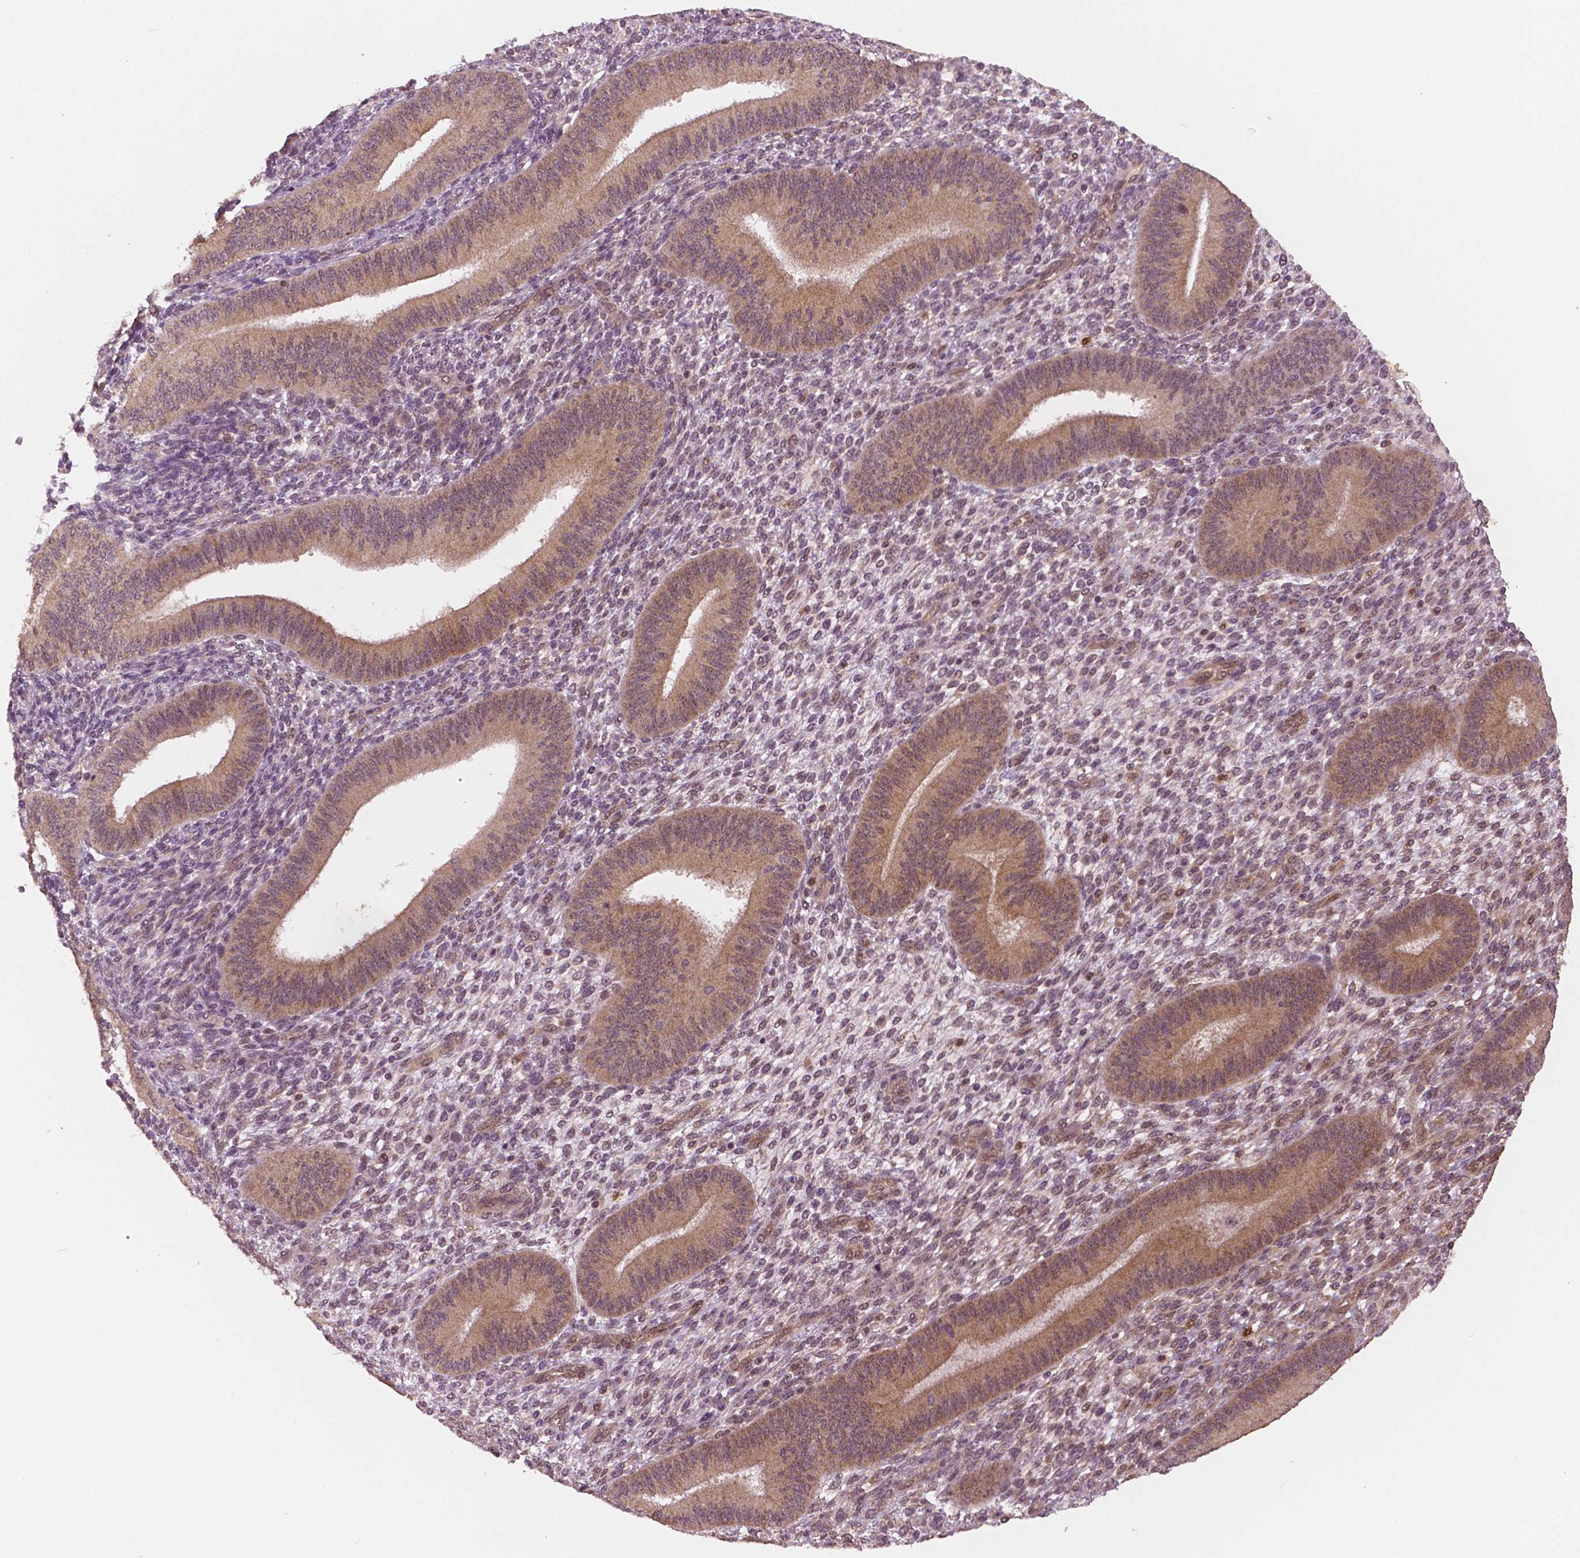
{"staining": {"intensity": "negative", "quantity": "none", "location": "none"}, "tissue": "endometrium", "cell_type": "Cells in endometrial stroma", "image_type": "normal", "snomed": [{"axis": "morphology", "description": "Normal tissue, NOS"}, {"axis": "topography", "description": "Endometrium"}], "caption": "High magnification brightfield microscopy of normal endometrium stained with DAB (3,3'-diaminobenzidine) (brown) and counterstained with hematoxylin (blue): cells in endometrial stroma show no significant staining. (DAB immunohistochemistry visualized using brightfield microscopy, high magnification).", "gene": "STAT3", "patient": {"sex": "female", "age": 39}}